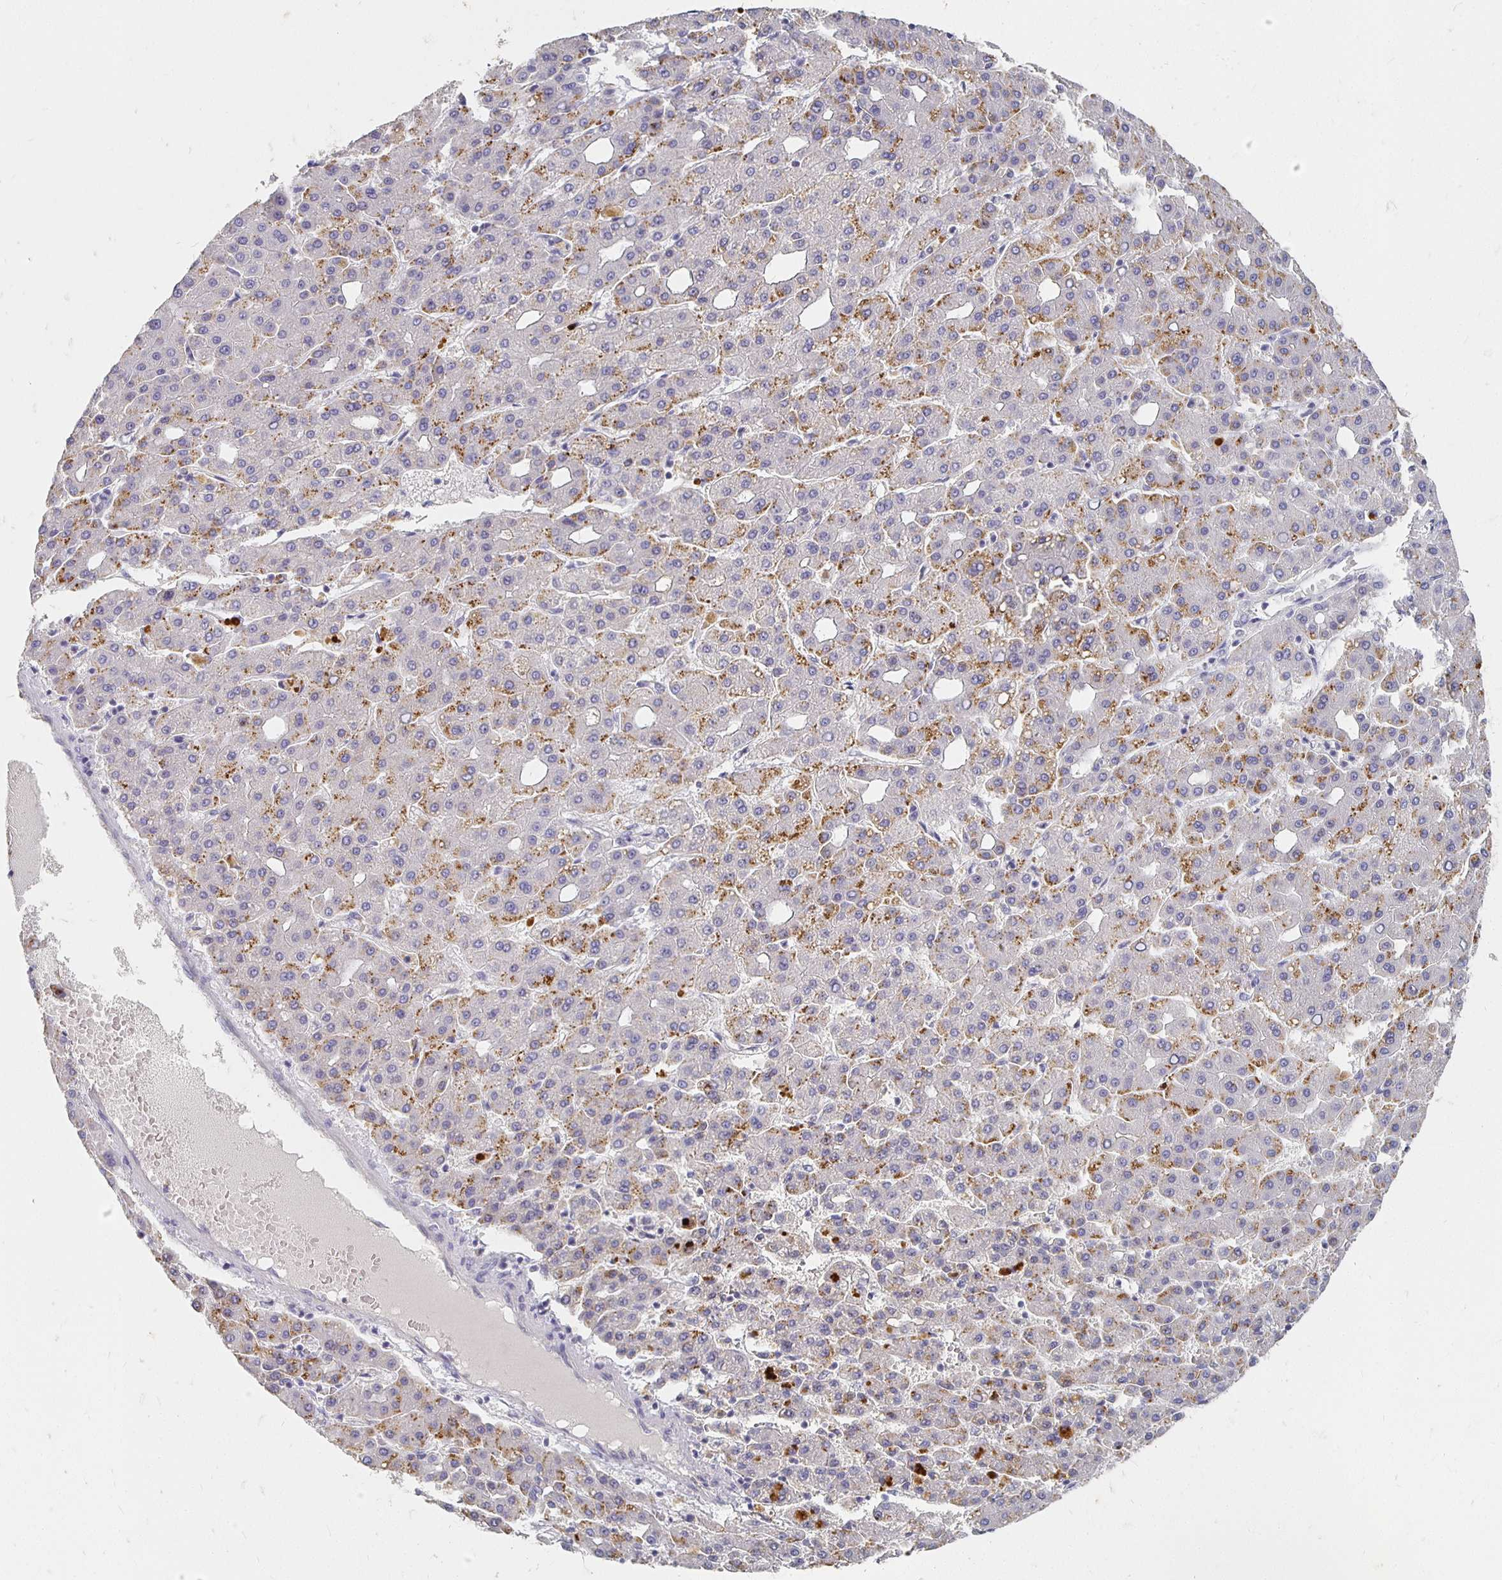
{"staining": {"intensity": "moderate", "quantity": "25%-75%", "location": "cytoplasmic/membranous"}, "tissue": "liver cancer", "cell_type": "Tumor cells", "image_type": "cancer", "snomed": [{"axis": "morphology", "description": "Carcinoma, Hepatocellular, NOS"}, {"axis": "topography", "description": "Liver"}], "caption": "Tumor cells demonstrate medium levels of moderate cytoplasmic/membranous expression in approximately 25%-75% of cells in hepatocellular carcinoma (liver).", "gene": "FKRP", "patient": {"sex": "male", "age": 65}}